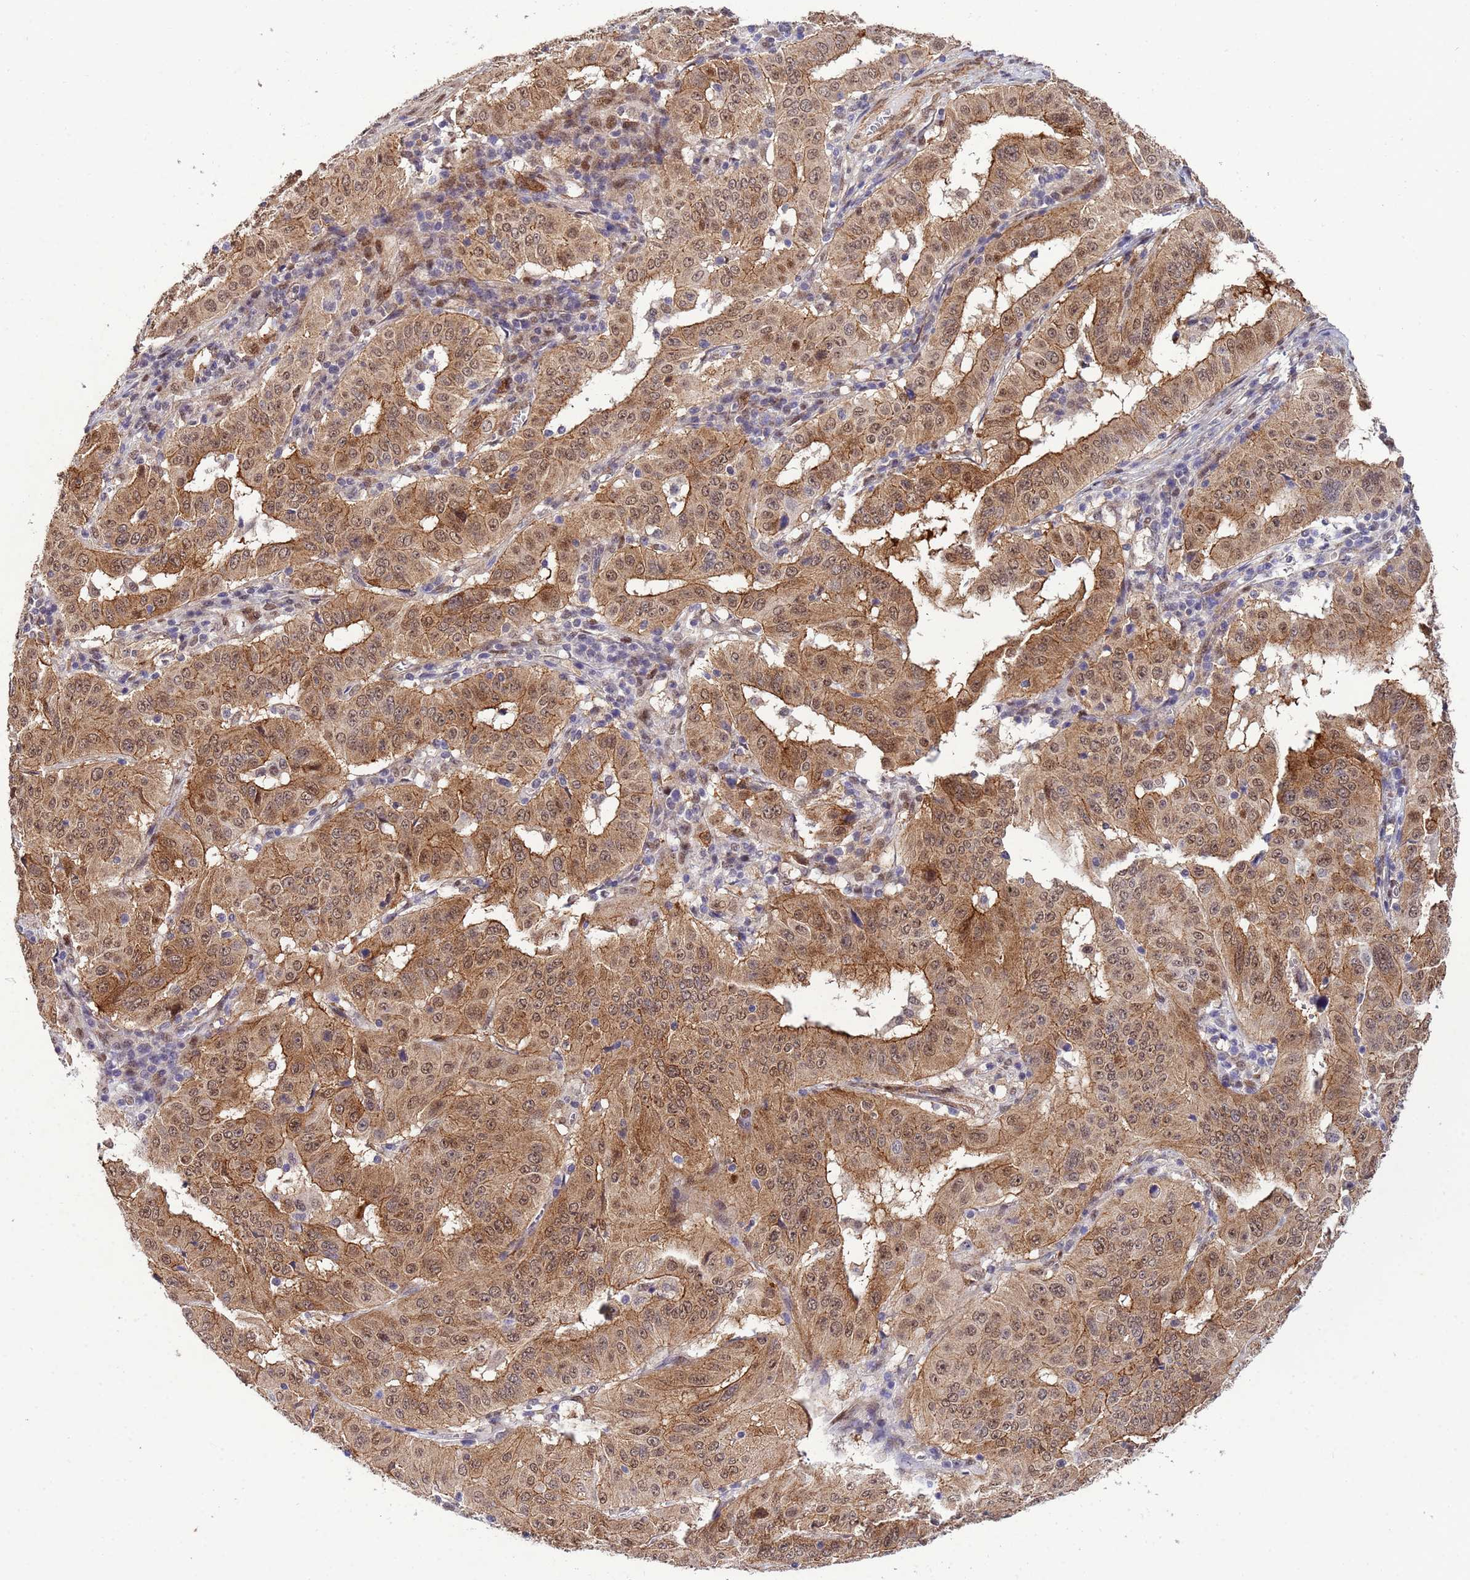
{"staining": {"intensity": "moderate", "quantity": ">75%", "location": "cytoplasmic/membranous,nuclear"}, "tissue": "pancreatic cancer", "cell_type": "Tumor cells", "image_type": "cancer", "snomed": [{"axis": "morphology", "description": "Adenocarcinoma, NOS"}, {"axis": "topography", "description": "Pancreas"}], "caption": "Brown immunohistochemical staining in adenocarcinoma (pancreatic) exhibits moderate cytoplasmic/membranous and nuclear expression in about >75% of tumor cells. The protein is shown in brown color, while the nuclei are stained blue.", "gene": "TRIP6", "patient": {"sex": "male", "age": 63}}